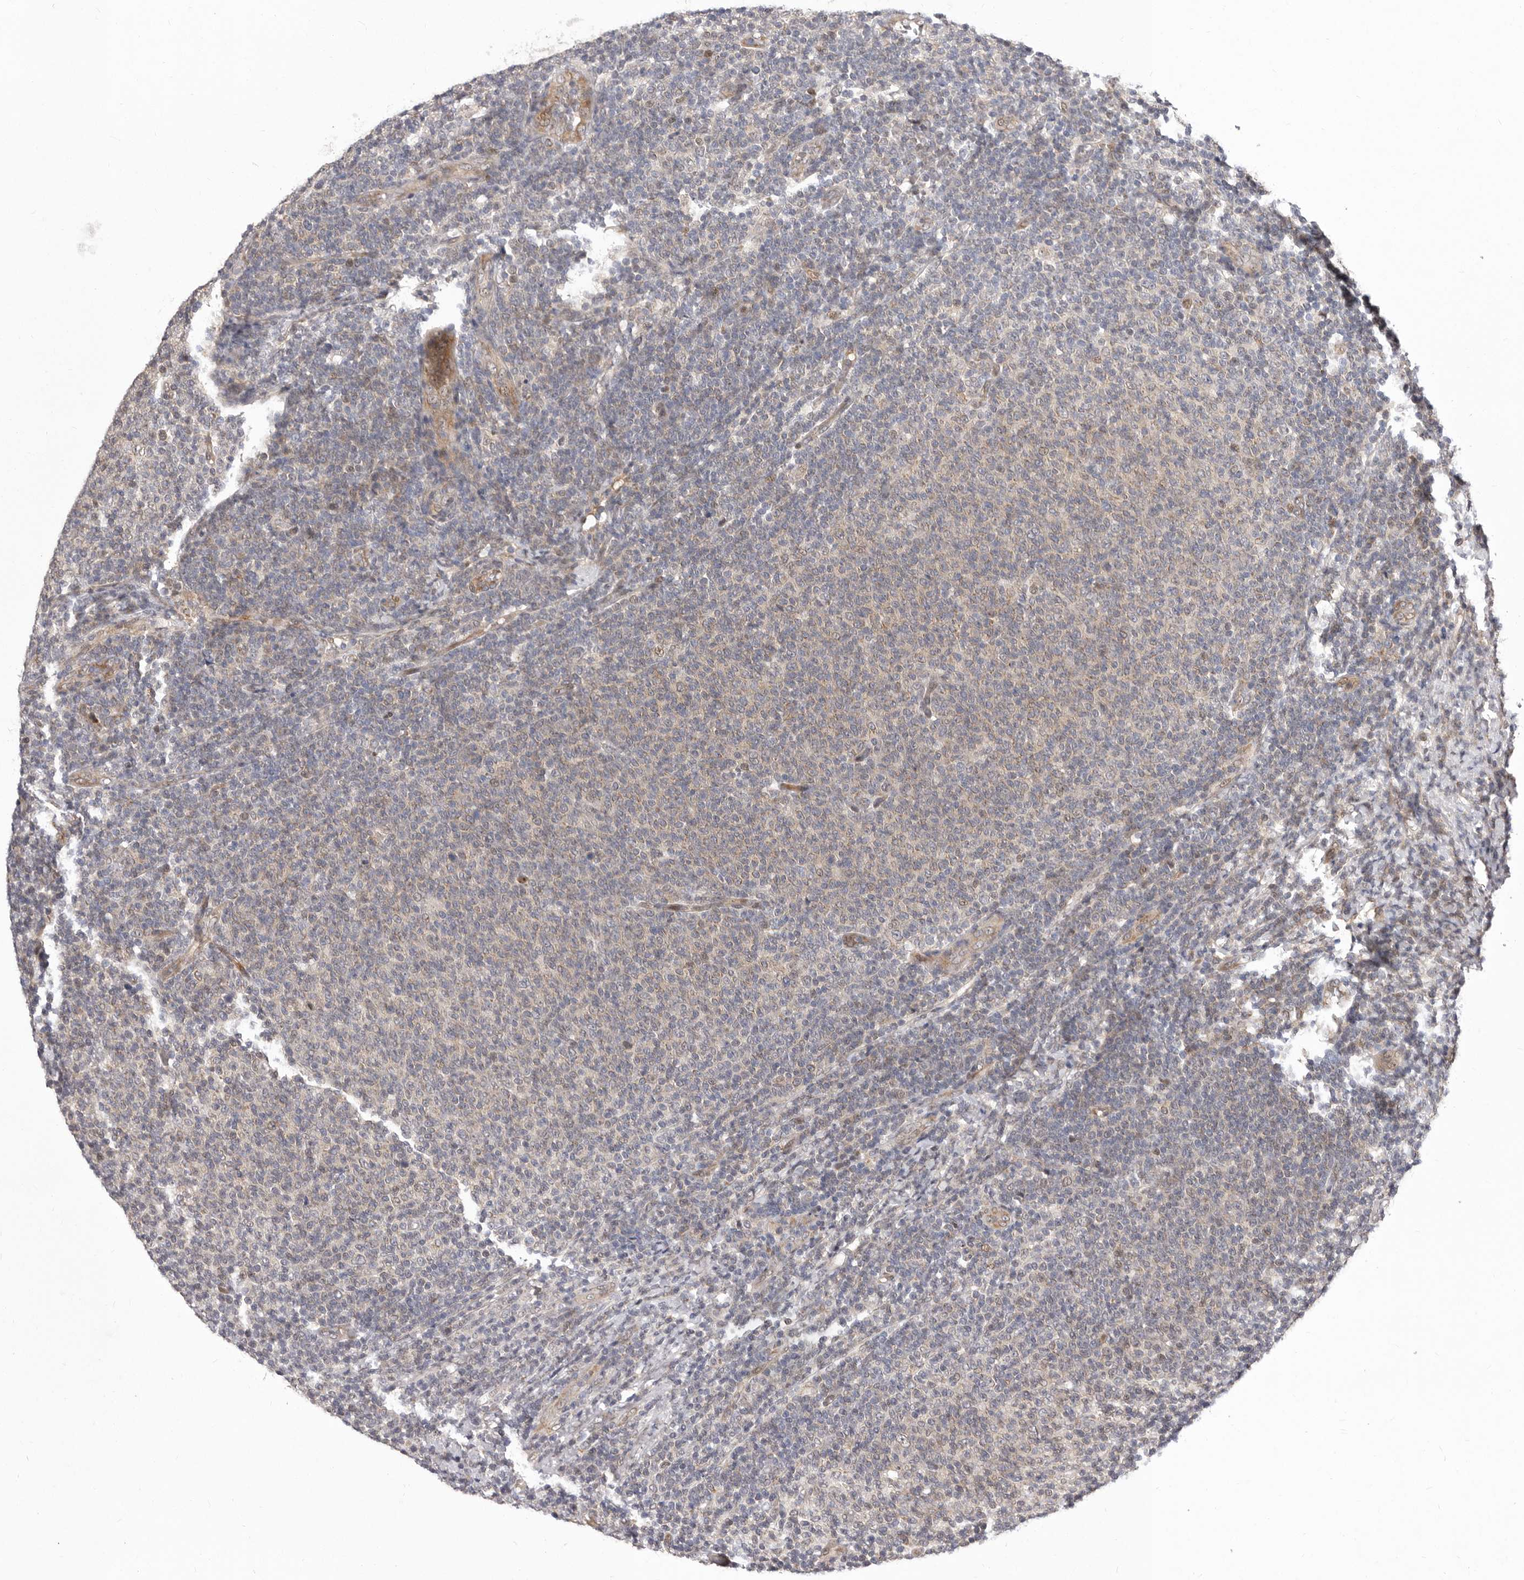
{"staining": {"intensity": "negative", "quantity": "none", "location": "none"}, "tissue": "lymphoma", "cell_type": "Tumor cells", "image_type": "cancer", "snomed": [{"axis": "morphology", "description": "Malignant lymphoma, non-Hodgkin's type, Low grade"}, {"axis": "topography", "description": "Lymph node"}], "caption": "The IHC histopathology image has no significant staining in tumor cells of malignant lymphoma, non-Hodgkin's type (low-grade) tissue.", "gene": "GLRX3", "patient": {"sex": "male", "age": 66}}